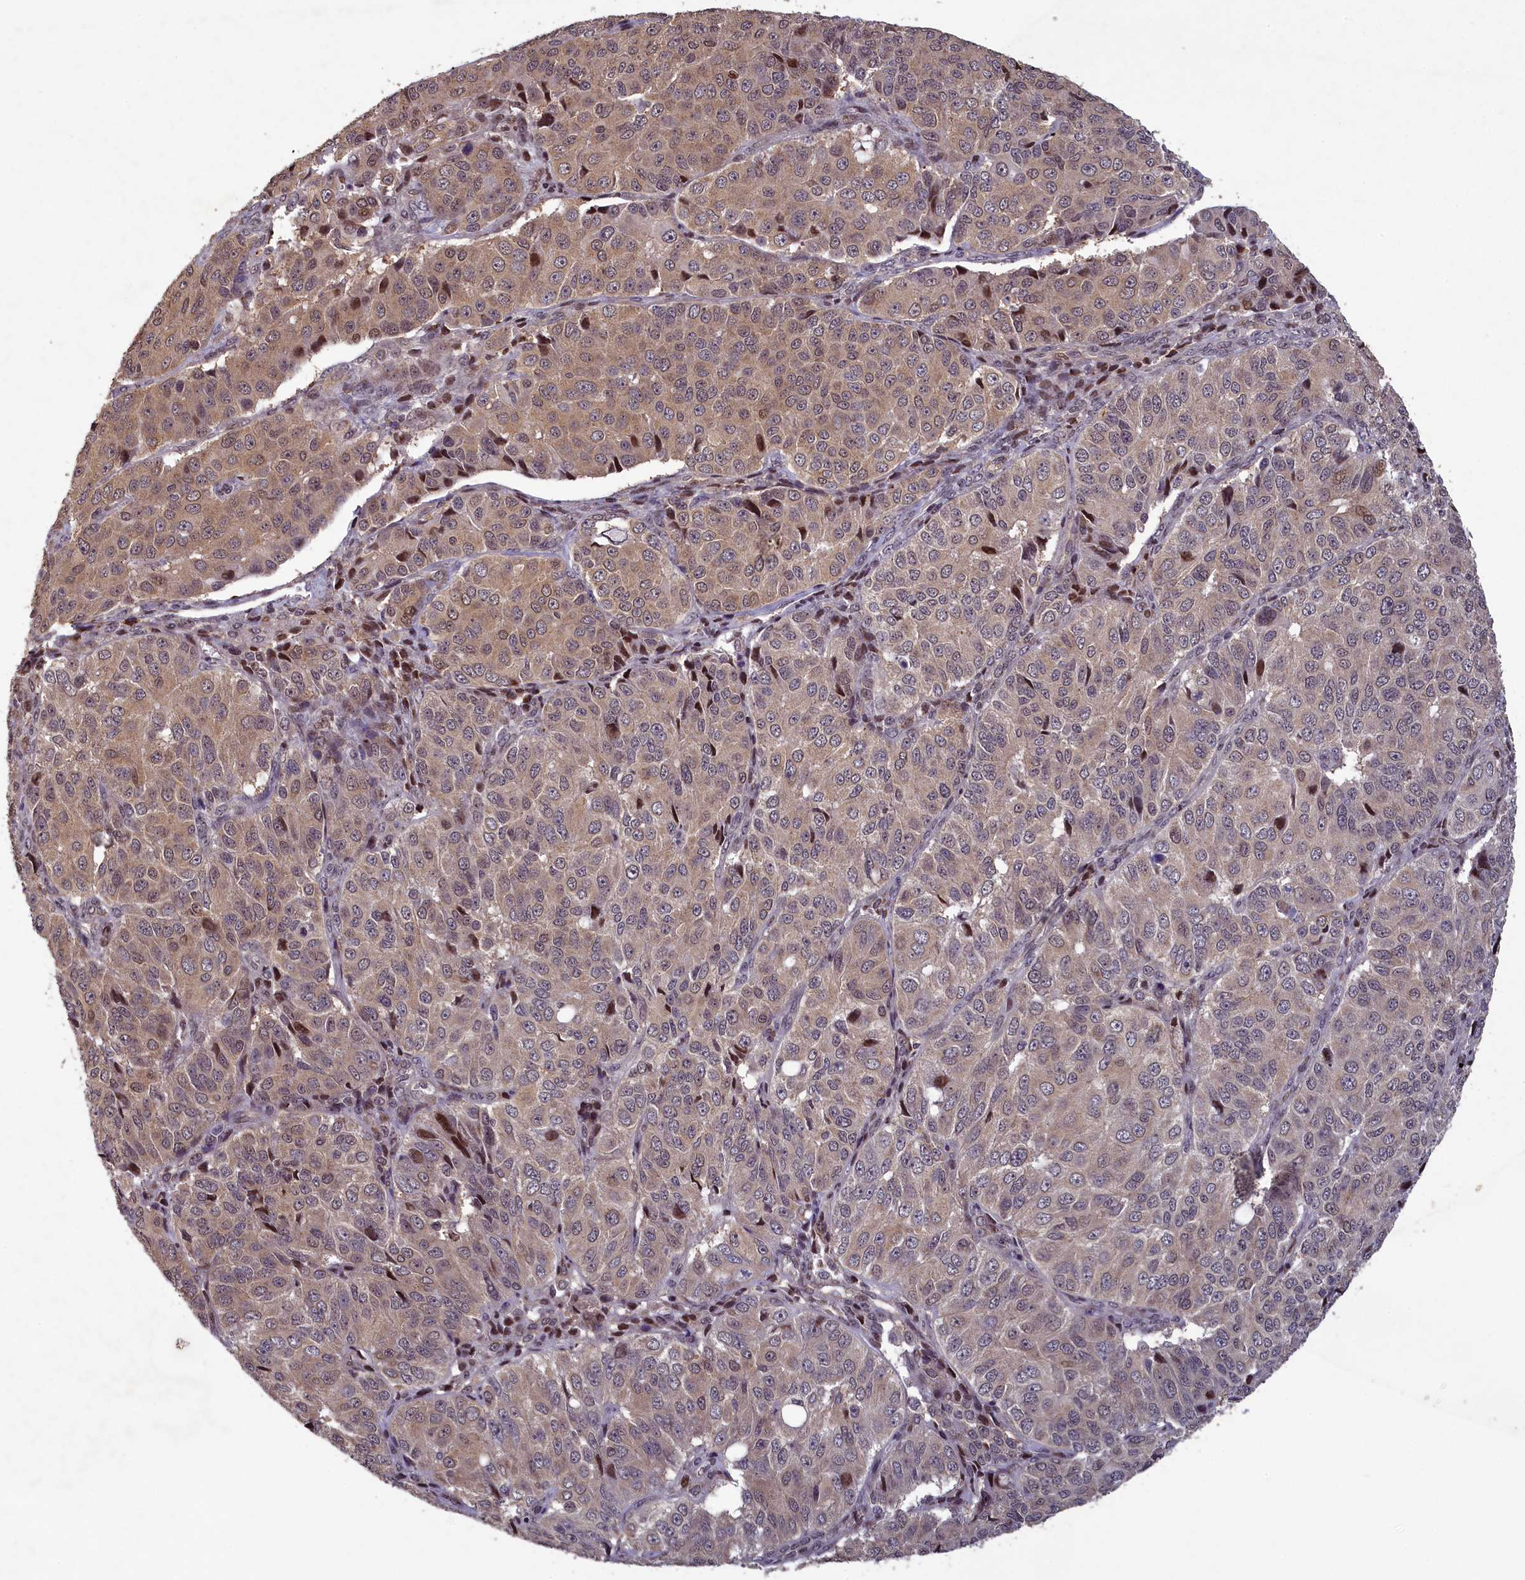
{"staining": {"intensity": "moderate", "quantity": "<25%", "location": "nuclear"}, "tissue": "ovarian cancer", "cell_type": "Tumor cells", "image_type": "cancer", "snomed": [{"axis": "morphology", "description": "Carcinoma, endometroid"}, {"axis": "topography", "description": "Ovary"}], "caption": "DAB (3,3'-diaminobenzidine) immunohistochemical staining of human ovarian cancer (endometroid carcinoma) shows moderate nuclear protein positivity in about <25% of tumor cells.", "gene": "NUBP1", "patient": {"sex": "female", "age": 51}}